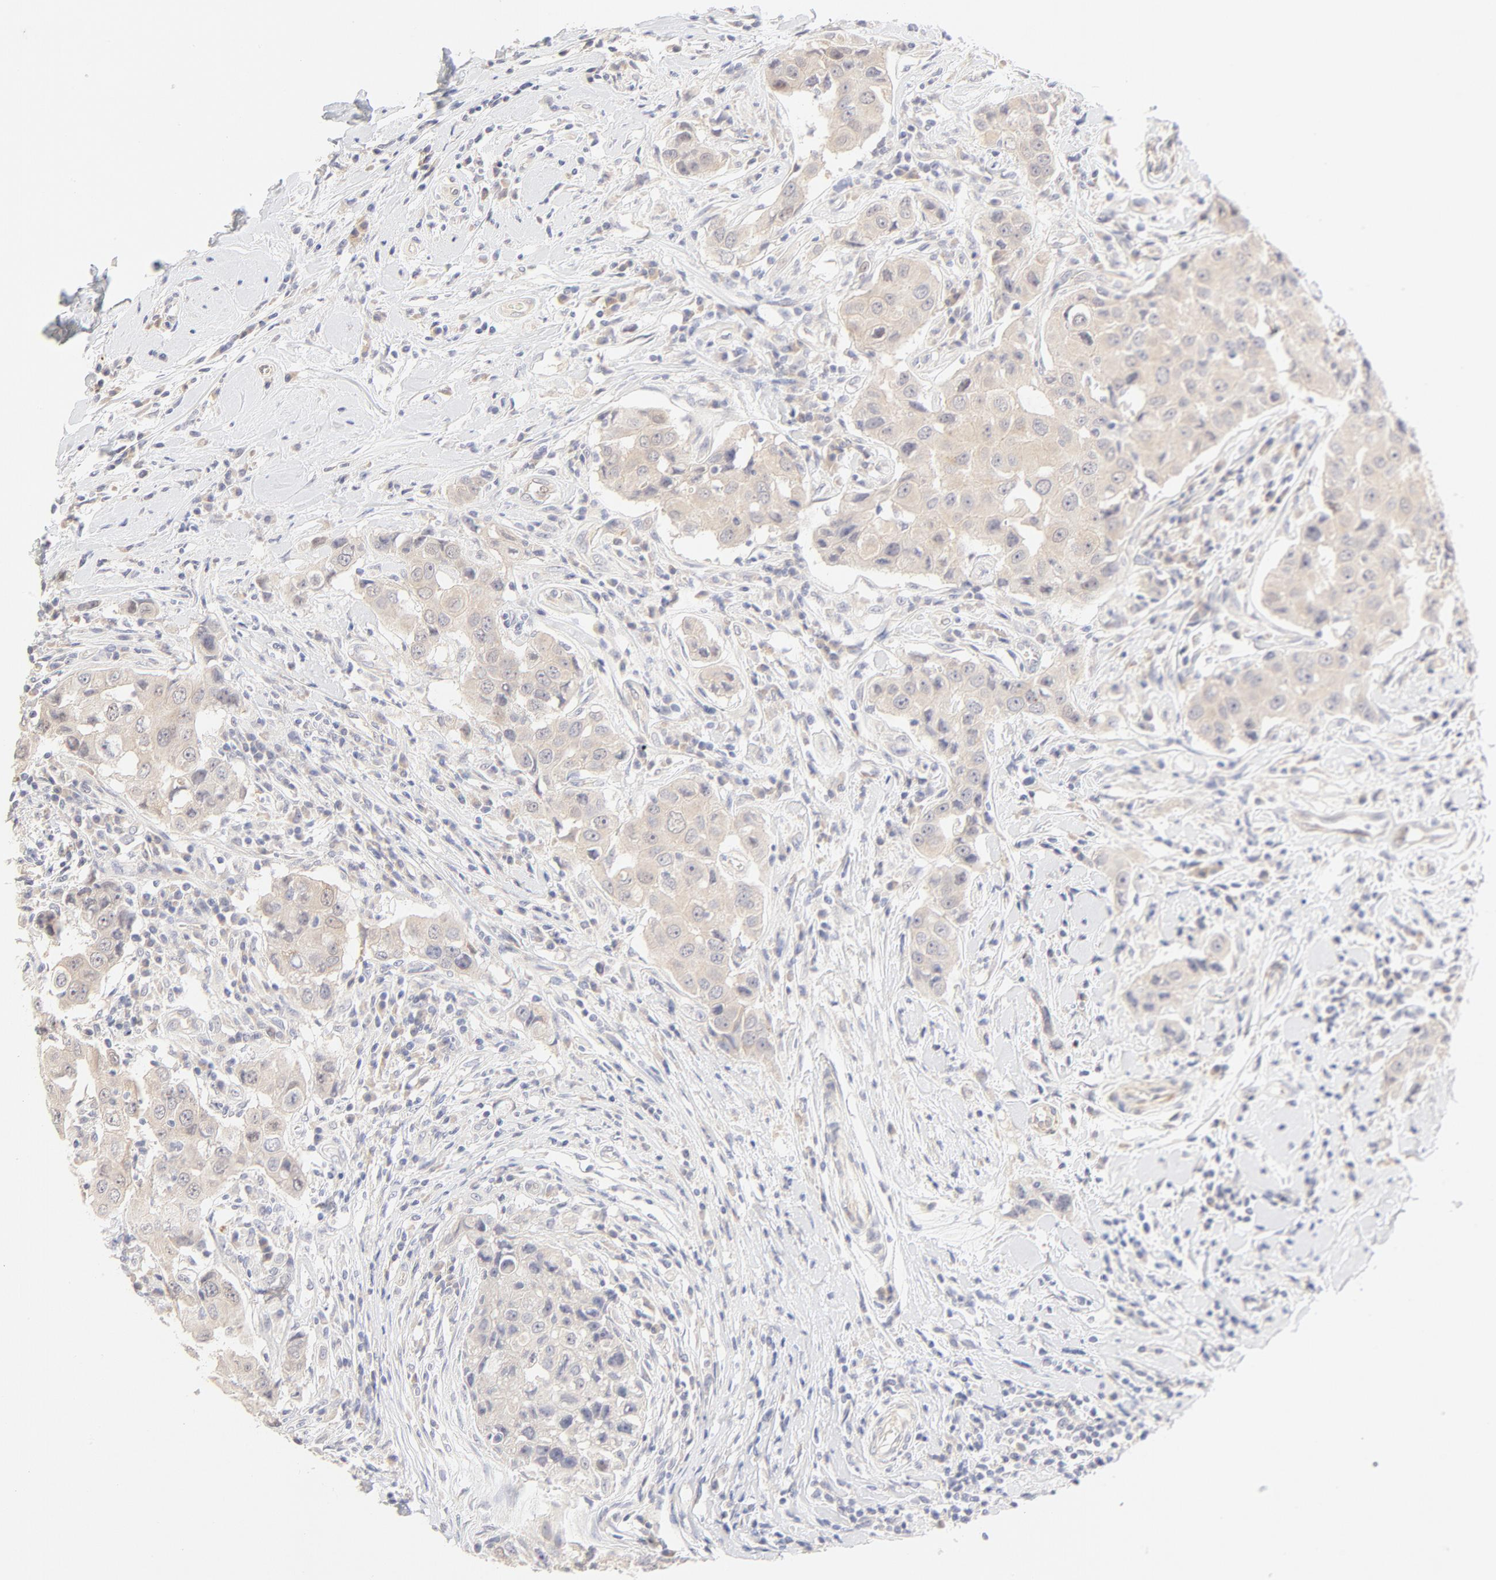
{"staining": {"intensity": "moderate", "quantity": ">75%", "location": "cytoplasmic/membranous"}, "tissue": "breast cancer", "cell_type": "Tumor cells", "image_type": "cancer", "snomed": [{"axis": "morphology", "description": "Duct carcinoma"}, {"axis": "topography", "description": "Breast"}], "caption": "Breast intraductal carcinoma was stained to show a protein in brown. There is medium levels of moderate cytoplasmic/membranous expression in about >75% of tumor cells.", "gene": "NKX2-2", "patient": {"sex": "female", "age": 27}}